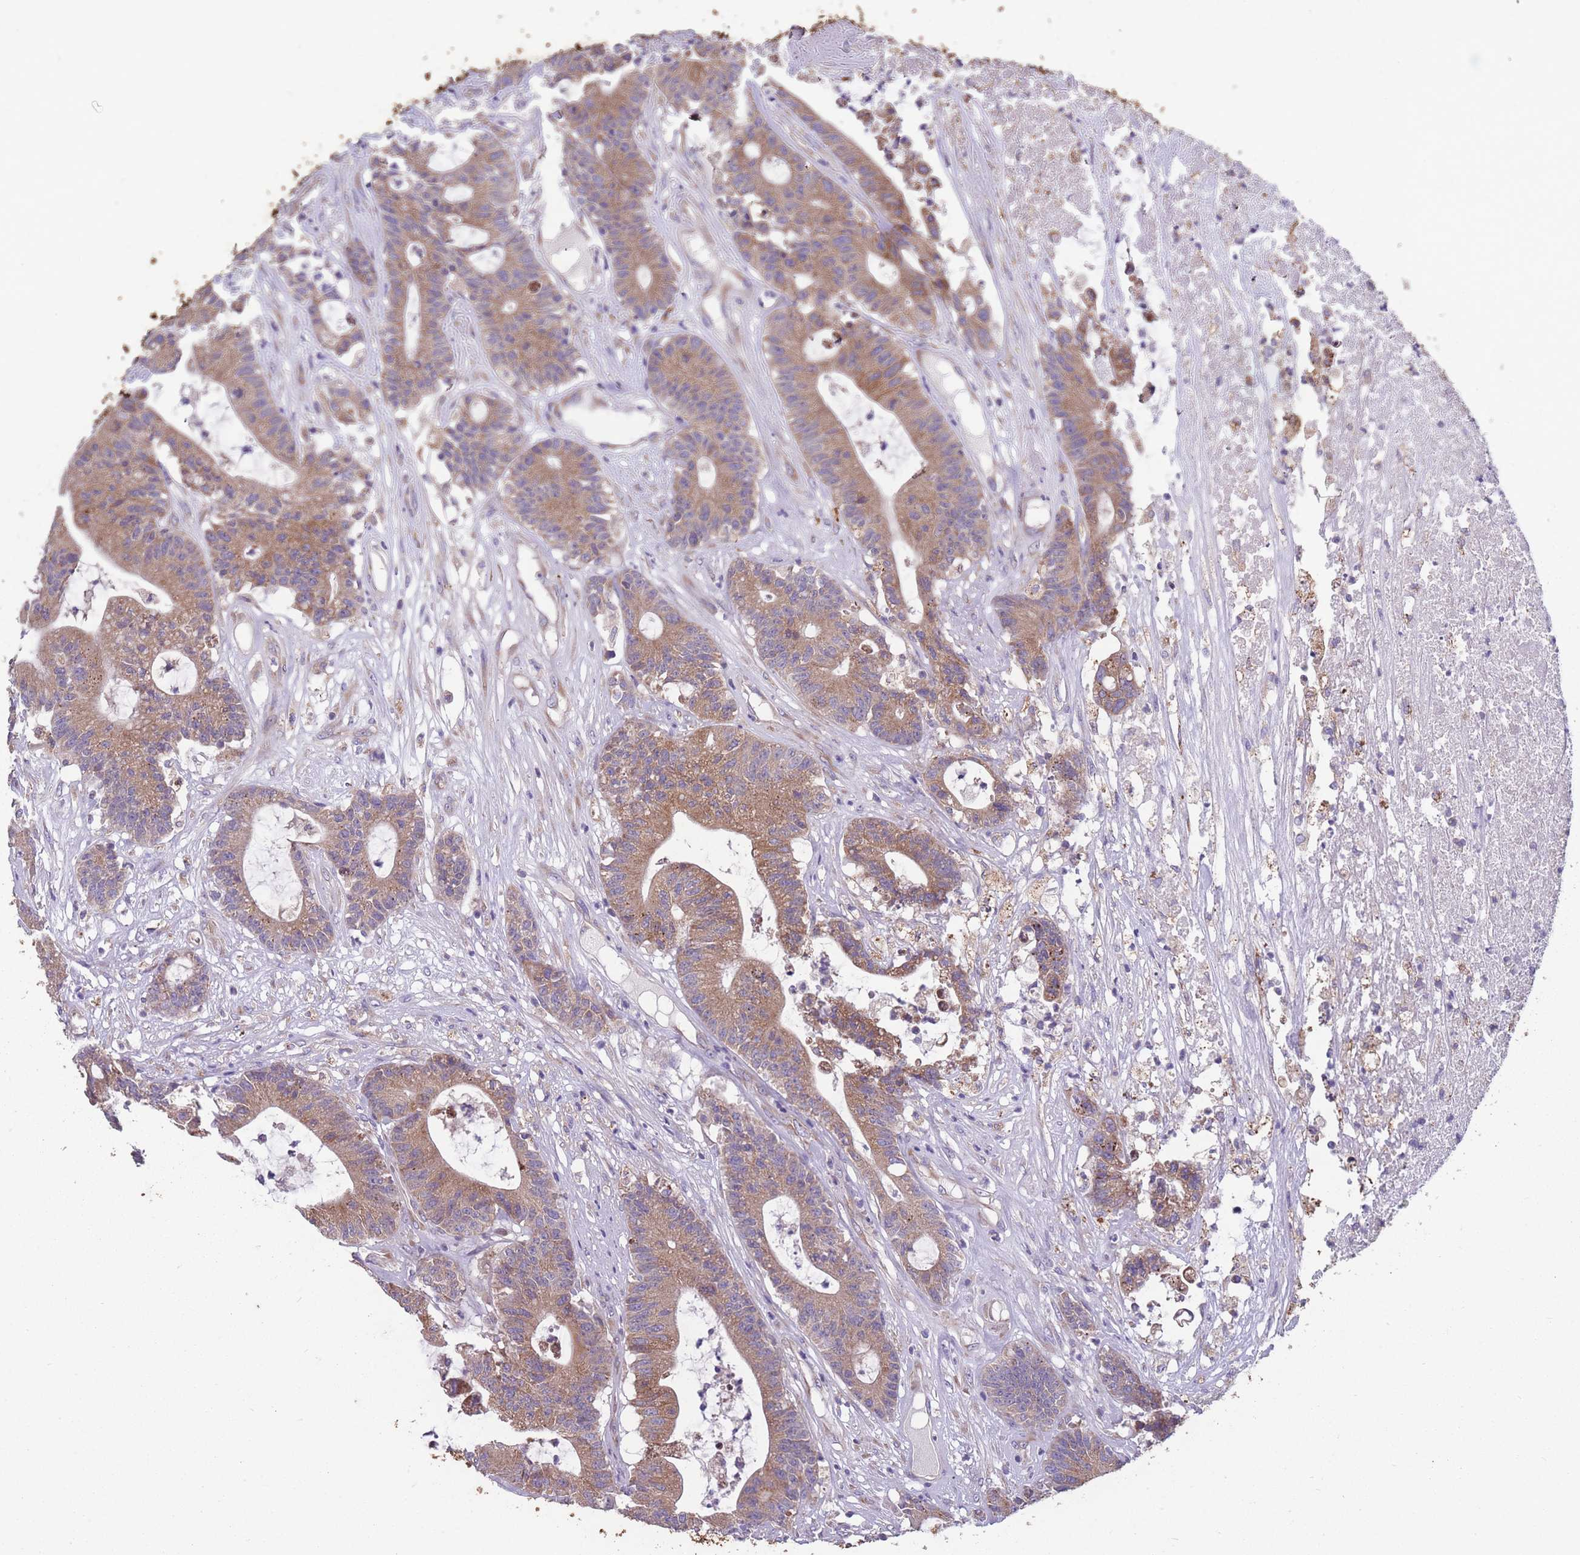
{"staining": {"intensity": "moderate", "quantity": ">75%", "location": "cytoplasmic/membranous"}, "tissue": "colorectal cancer", "cell_type": "Tumor cells", "image_type": "cancer", "snomed": [{"axis": "morphology", "description": "Adenocarcinoma, NOS"}, {"axis": "topography", "description": "Colon"}], "caption": "Colorectal adenocarcinoma was stained to show a protein in brown. There is medium levels of moderate cytoplasmic/membranous staining in about >75% of tumor cells. (DAB (3,3'-diaminobenzidine) IHC with brightfield microscopy, high magnification).", "gene": "STIM2", "patient": {"sex": "female", "age": 84}}